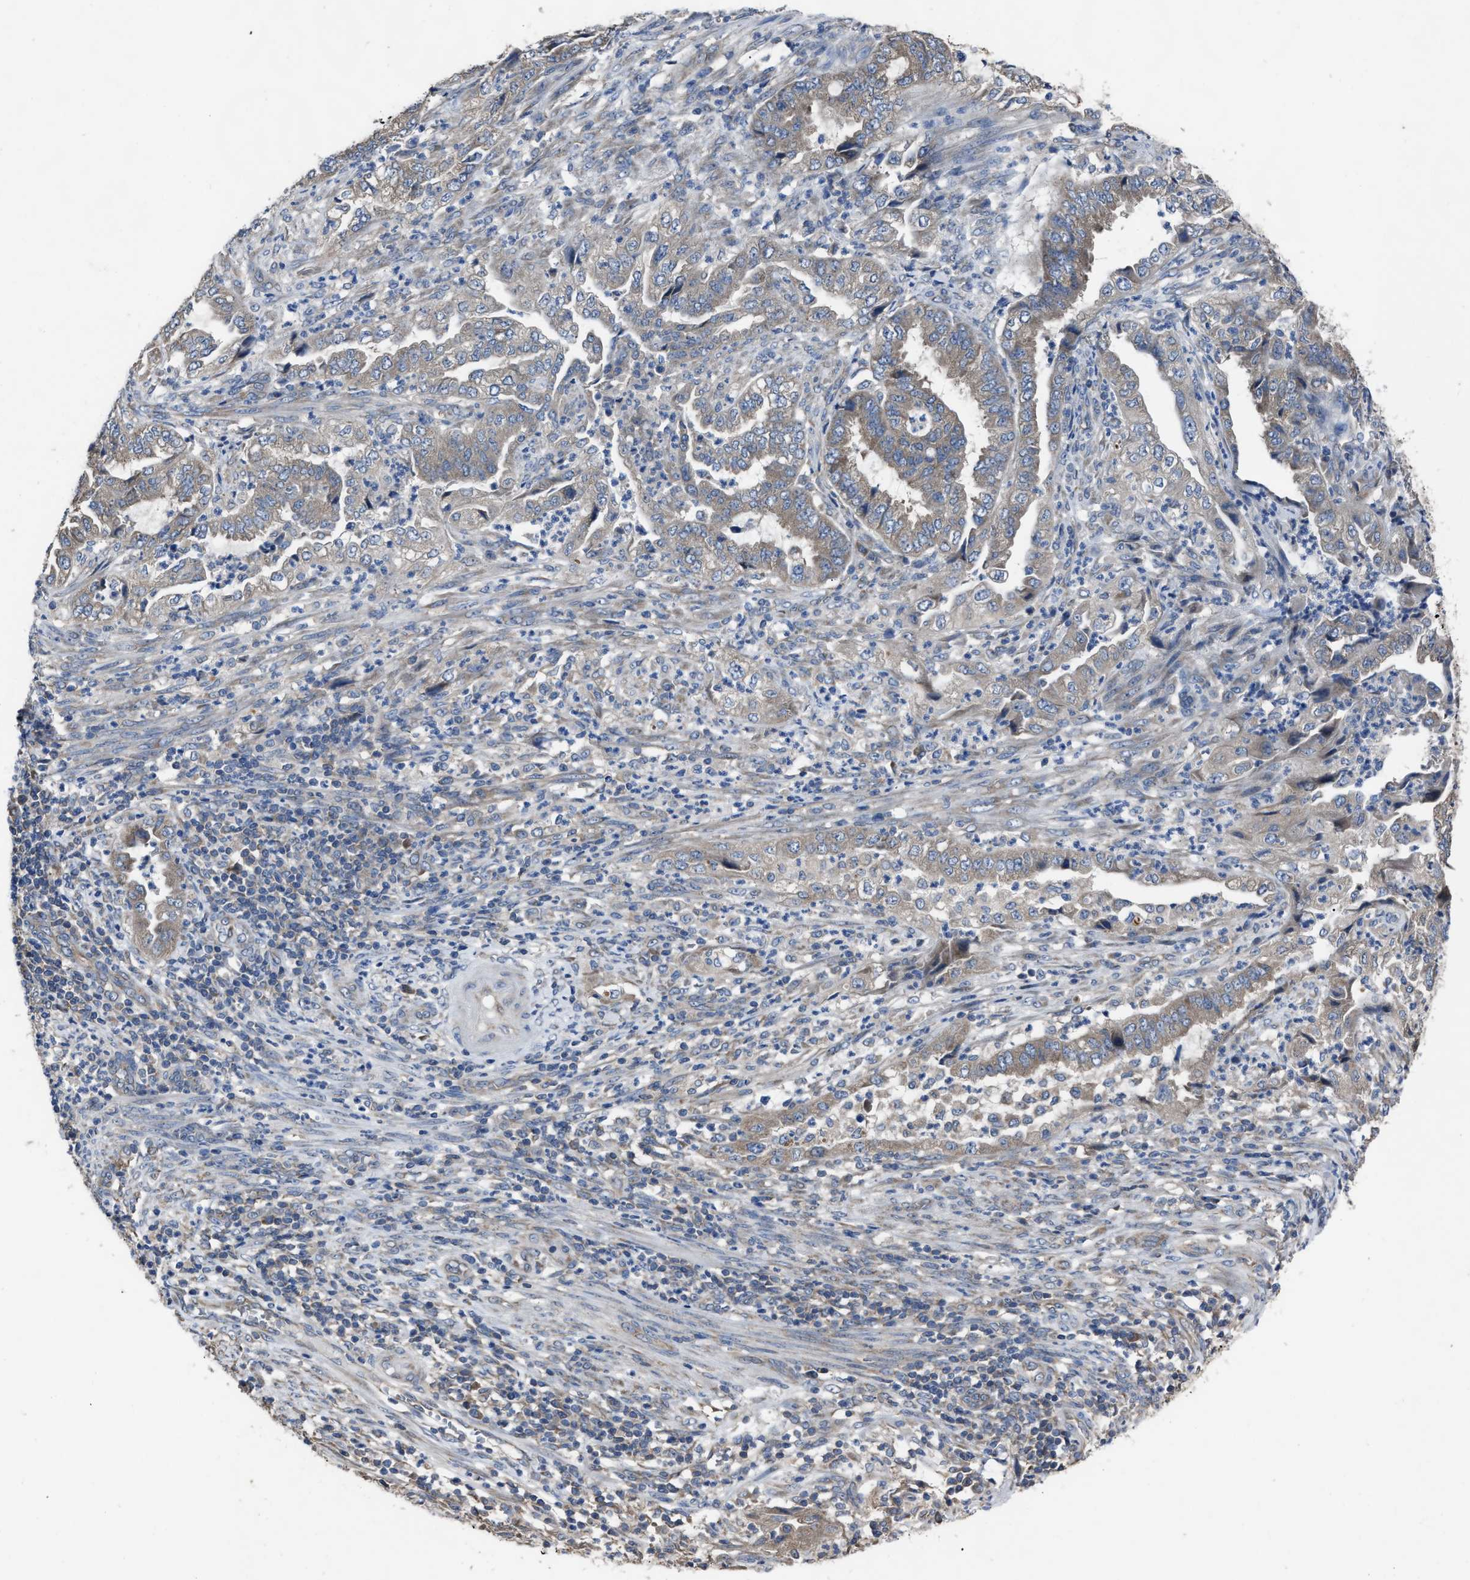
{"staining": {"intensity": "weak", "quantity": "<25%", "location": "cytoplasmic/membranous"}, "tissue": "endometrial cancer", "cell_type": "Tumor cells", "image_type": "cancer", "snomed": [{"axis": "morphology", "description": "Adenocarcinoma, NOS"}, {"axis": "topography", "description": "Endometrium"}], "caption": "DAB immunohistochemical staining of endometrial cancer shows no significant staining in tumor cells.", "gene": "UPF1", "patient": {"sex": "female", "age": 51}}